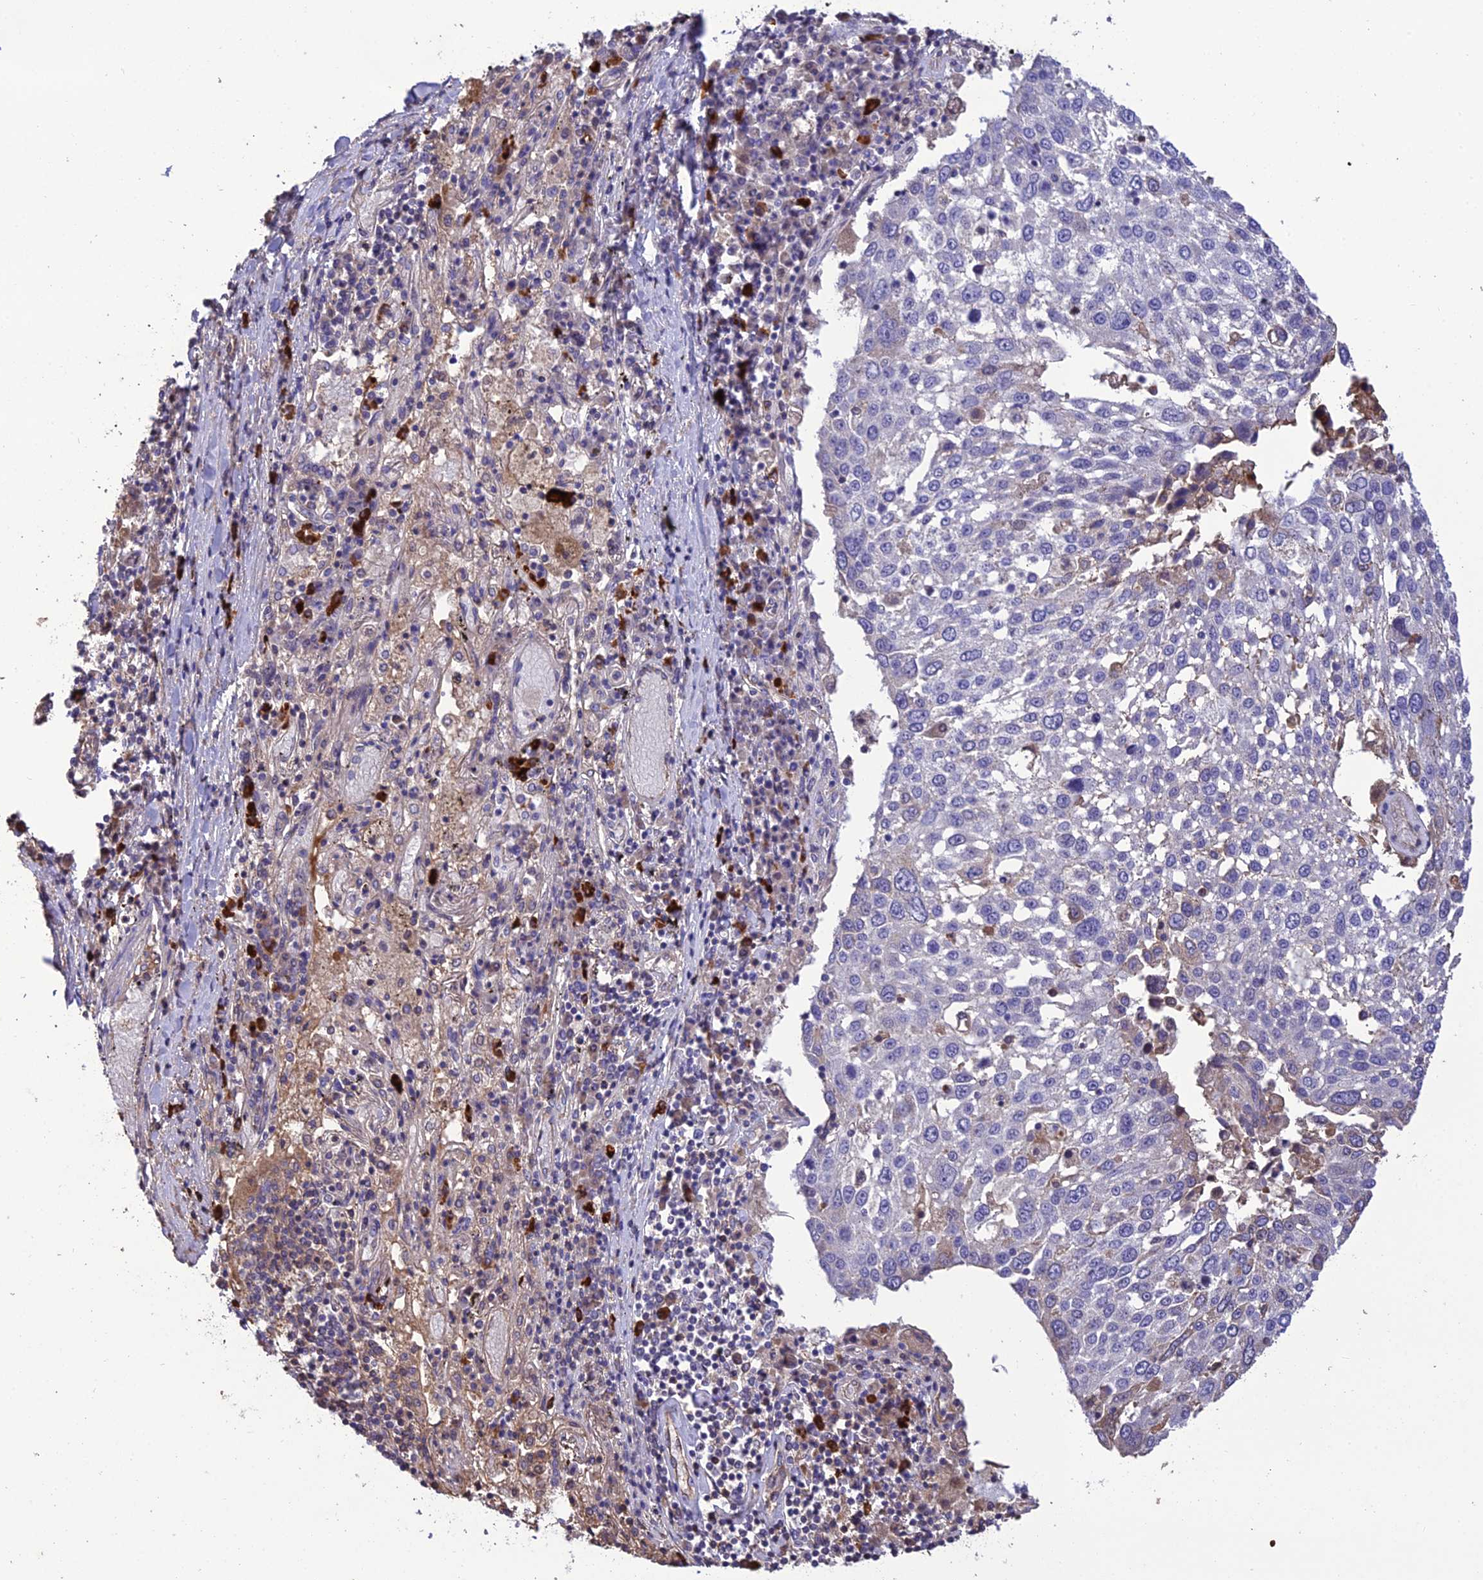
{"staining": {"intensity": "negative", "quantity": "none", "location": "none"}, "tissue": "lung cancer", "cell_type": "Tumor cells", "image_type": "cancer", "snomed": [{"axis": "morphology", "description": "Squamous cell carcinoma, NOS"}, {"axis": "topography", "description": "Lung"}], "caption": "The immunohistochemistry photomicrograph has no significant expression in tumor cells of lung cancer tissue. Brightfield microscopy of IHC stained with DAB (brown) and hematoxylin (blue), captured at high magnification.", "gene": "MIOS", "patient": {"sex": "male", "age": 65}}